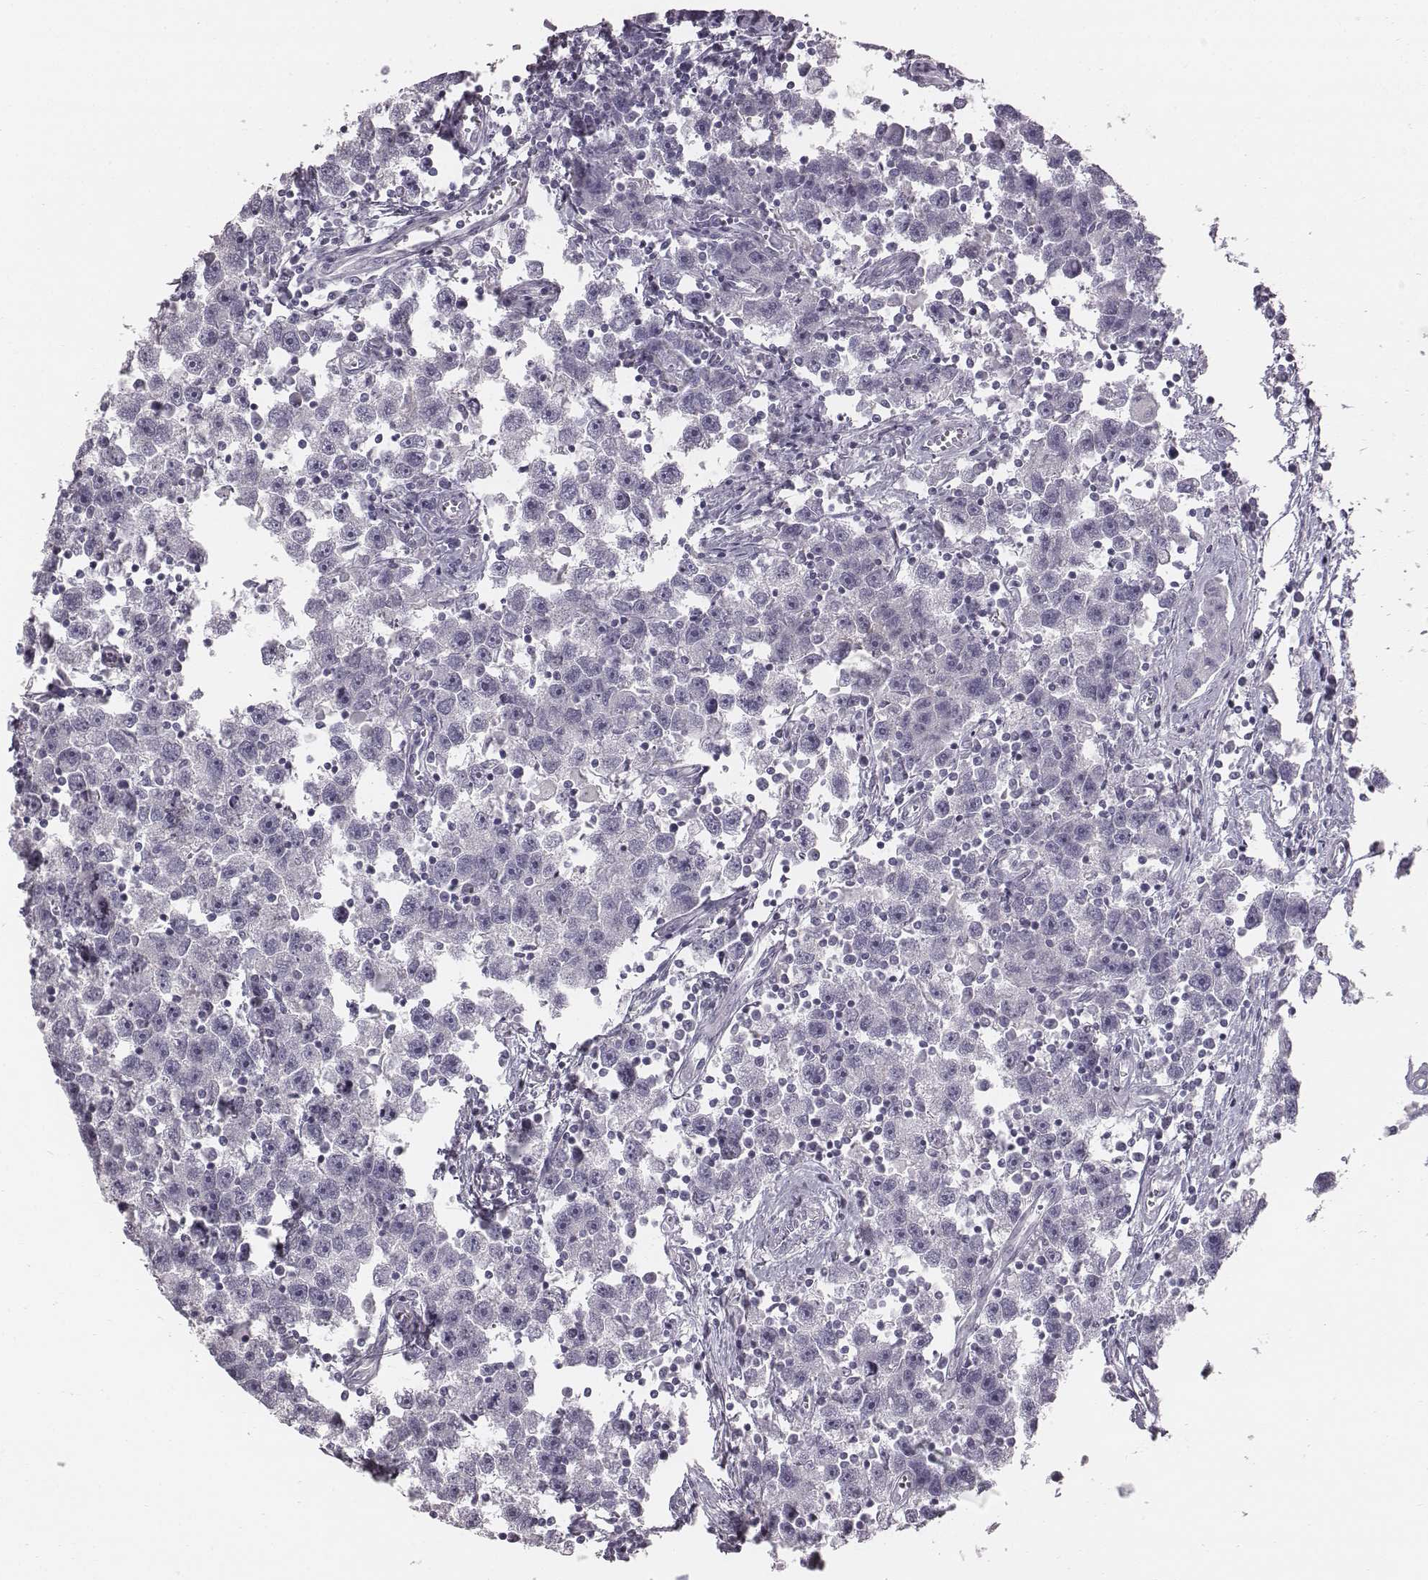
{"staining": {"intensity": "negative", "quantity": "none", "location": "none"}, "tissue": "testis cancer", "cell_type": "Tumor cells", "image_type": "cancer", "snomed": [{"axis": "morphology", "description": "Seminoma, NOS"}, {"axis": "topography", "description": "Testis"}], "caption": "This is a micrograph of immunohistochemistry staining of seminoma (testis), which shows no positivity in tumor cells.", "gene": "CRISP1", "patient": {"sex": "male", "age": 30}}